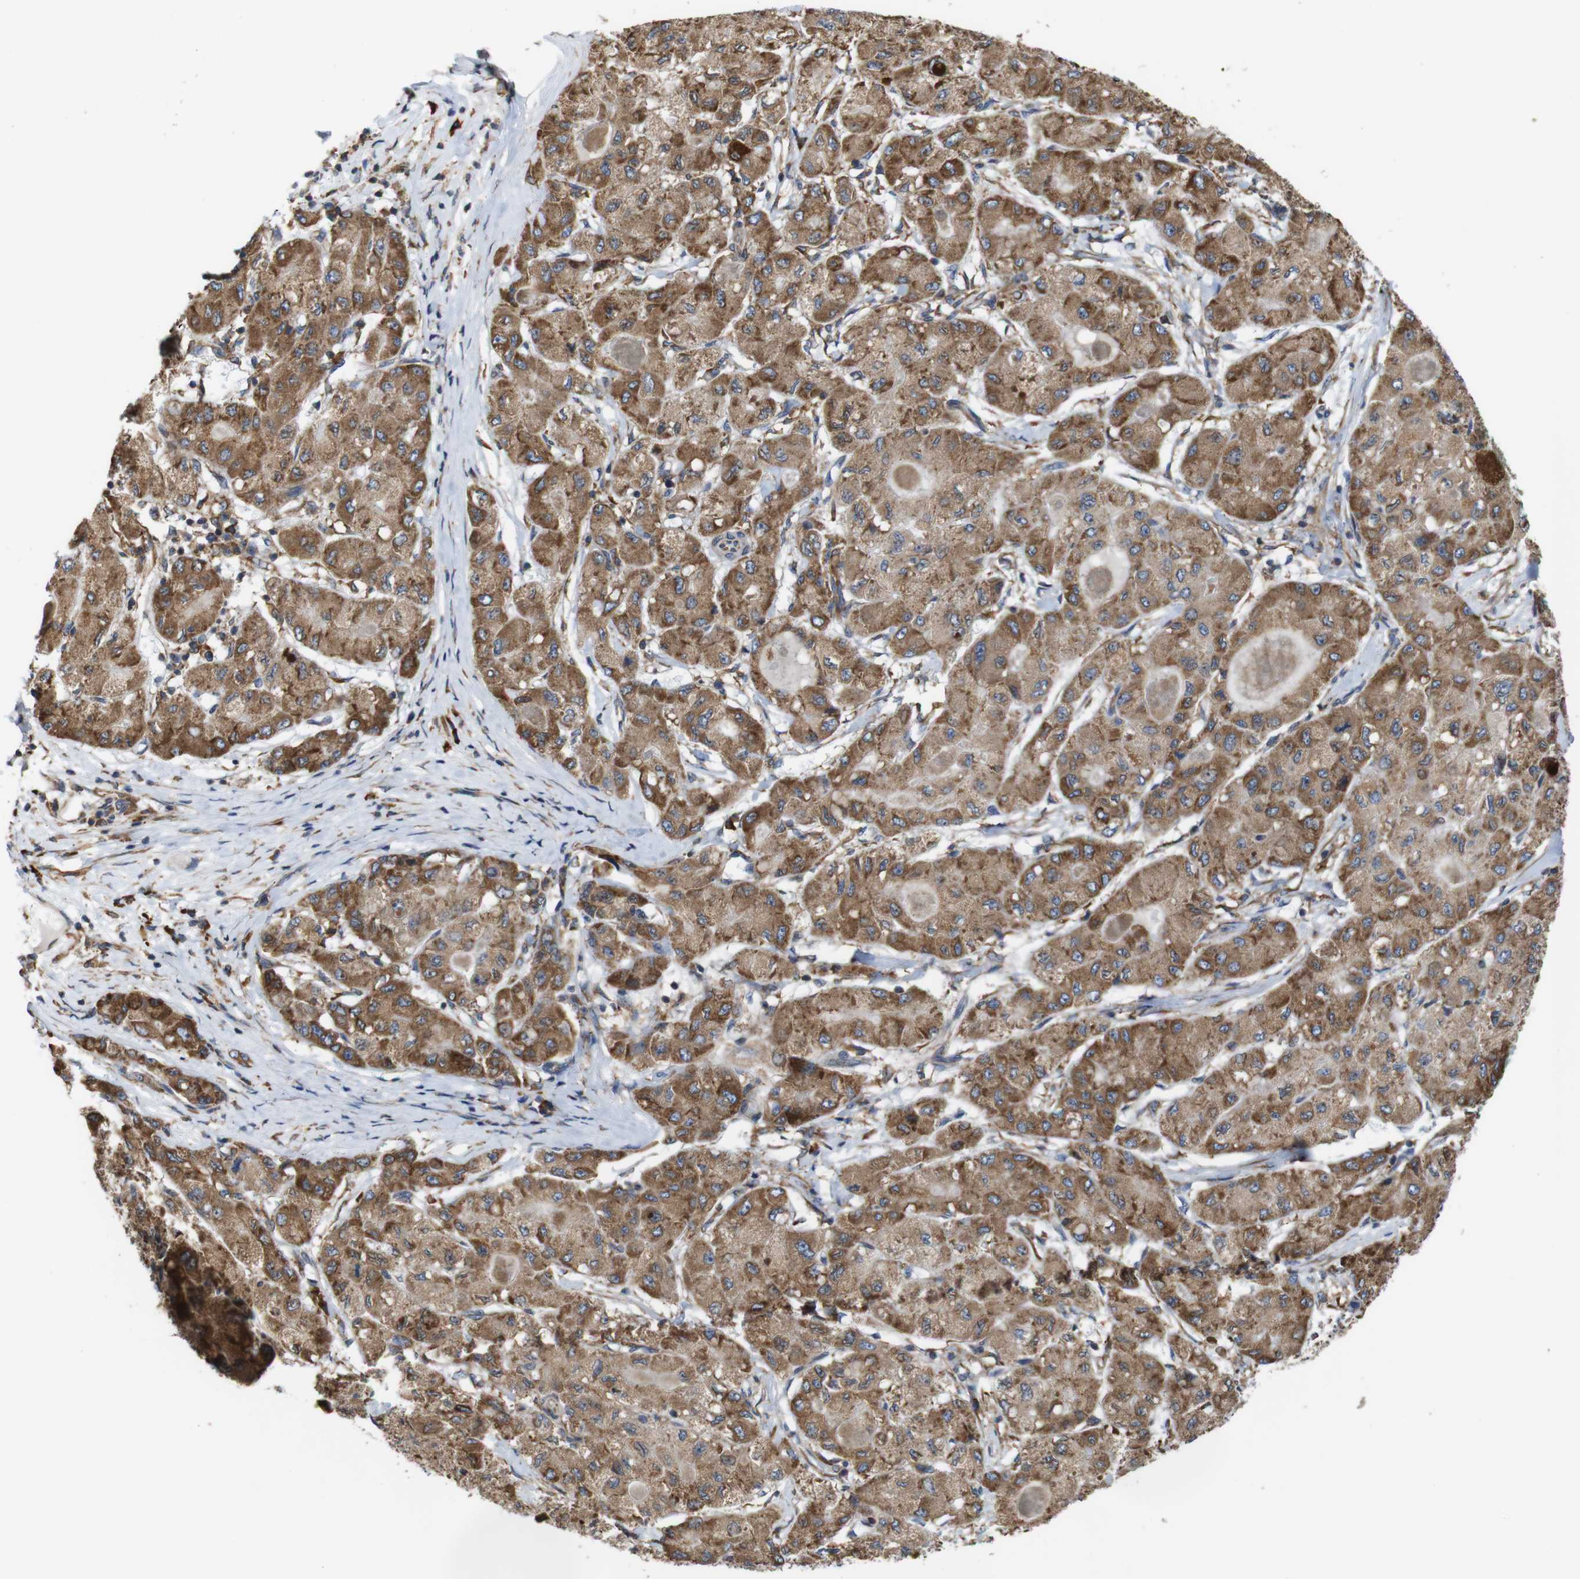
{"staining": {"intensity": "moderate", "quantity": ">75%", "location": "cytoplasmic/membranous"}, "tissue": "liver cancer", "cell_type": "Tumor cells", "image_type": "cancer", "snomed": [{"axis": "morphology", "description": "Carcinoma, Hepatocellular, NOS"}, {"axis": "topography", "description": "Liver"}], "caption": "Liver hepatocellular carcinoma was stained to show a protein in brown. There is medium levels of moderate cytoplasmic/membranous expression in about >75% of tumor cells. The protein of interest is shown in brown color, while the nuclei are stained blue.", "gene": "UGGT1", "patient": {"sex": "male", "age": 80}}